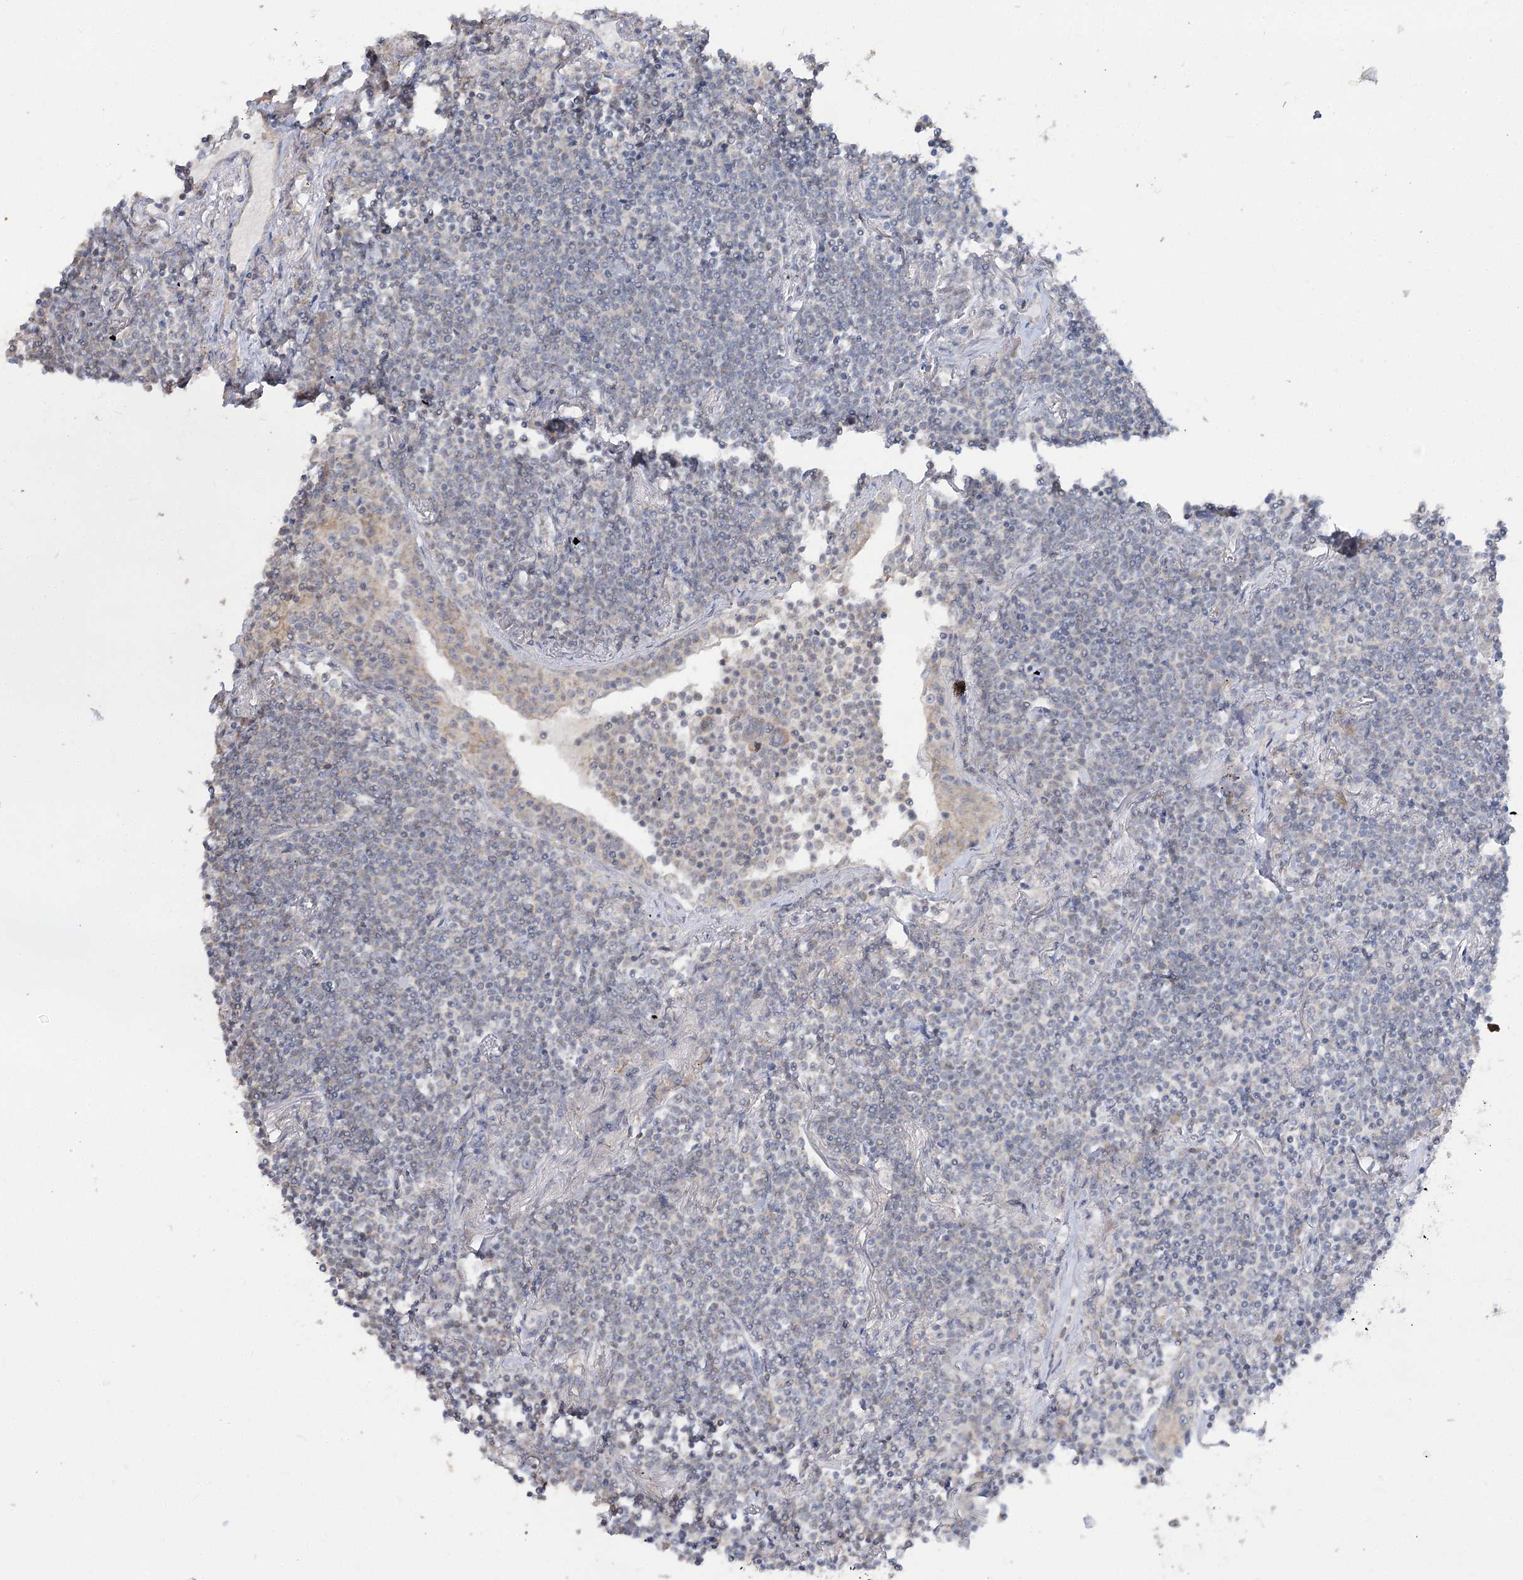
{"staining": {"intensity": "negative", "quantity": "none", "location": "none"}, "tissue": "lymphoma", "cell_type": "Tumor cells", "image_type": "cancer", "snomed": [{"axis": "morphology", "description": "Malignant lymphoma, non-Hodgkin's type, Low grade"}, {"axis": "topography", "description": "Lung"}], "caption": "Tumor cells are negative for protein expression in human low-grade malignant lymphoma, non-Hodgkin's type.", "gene": "TMEM187", "patient": {"sex": "female", "age": 71}}